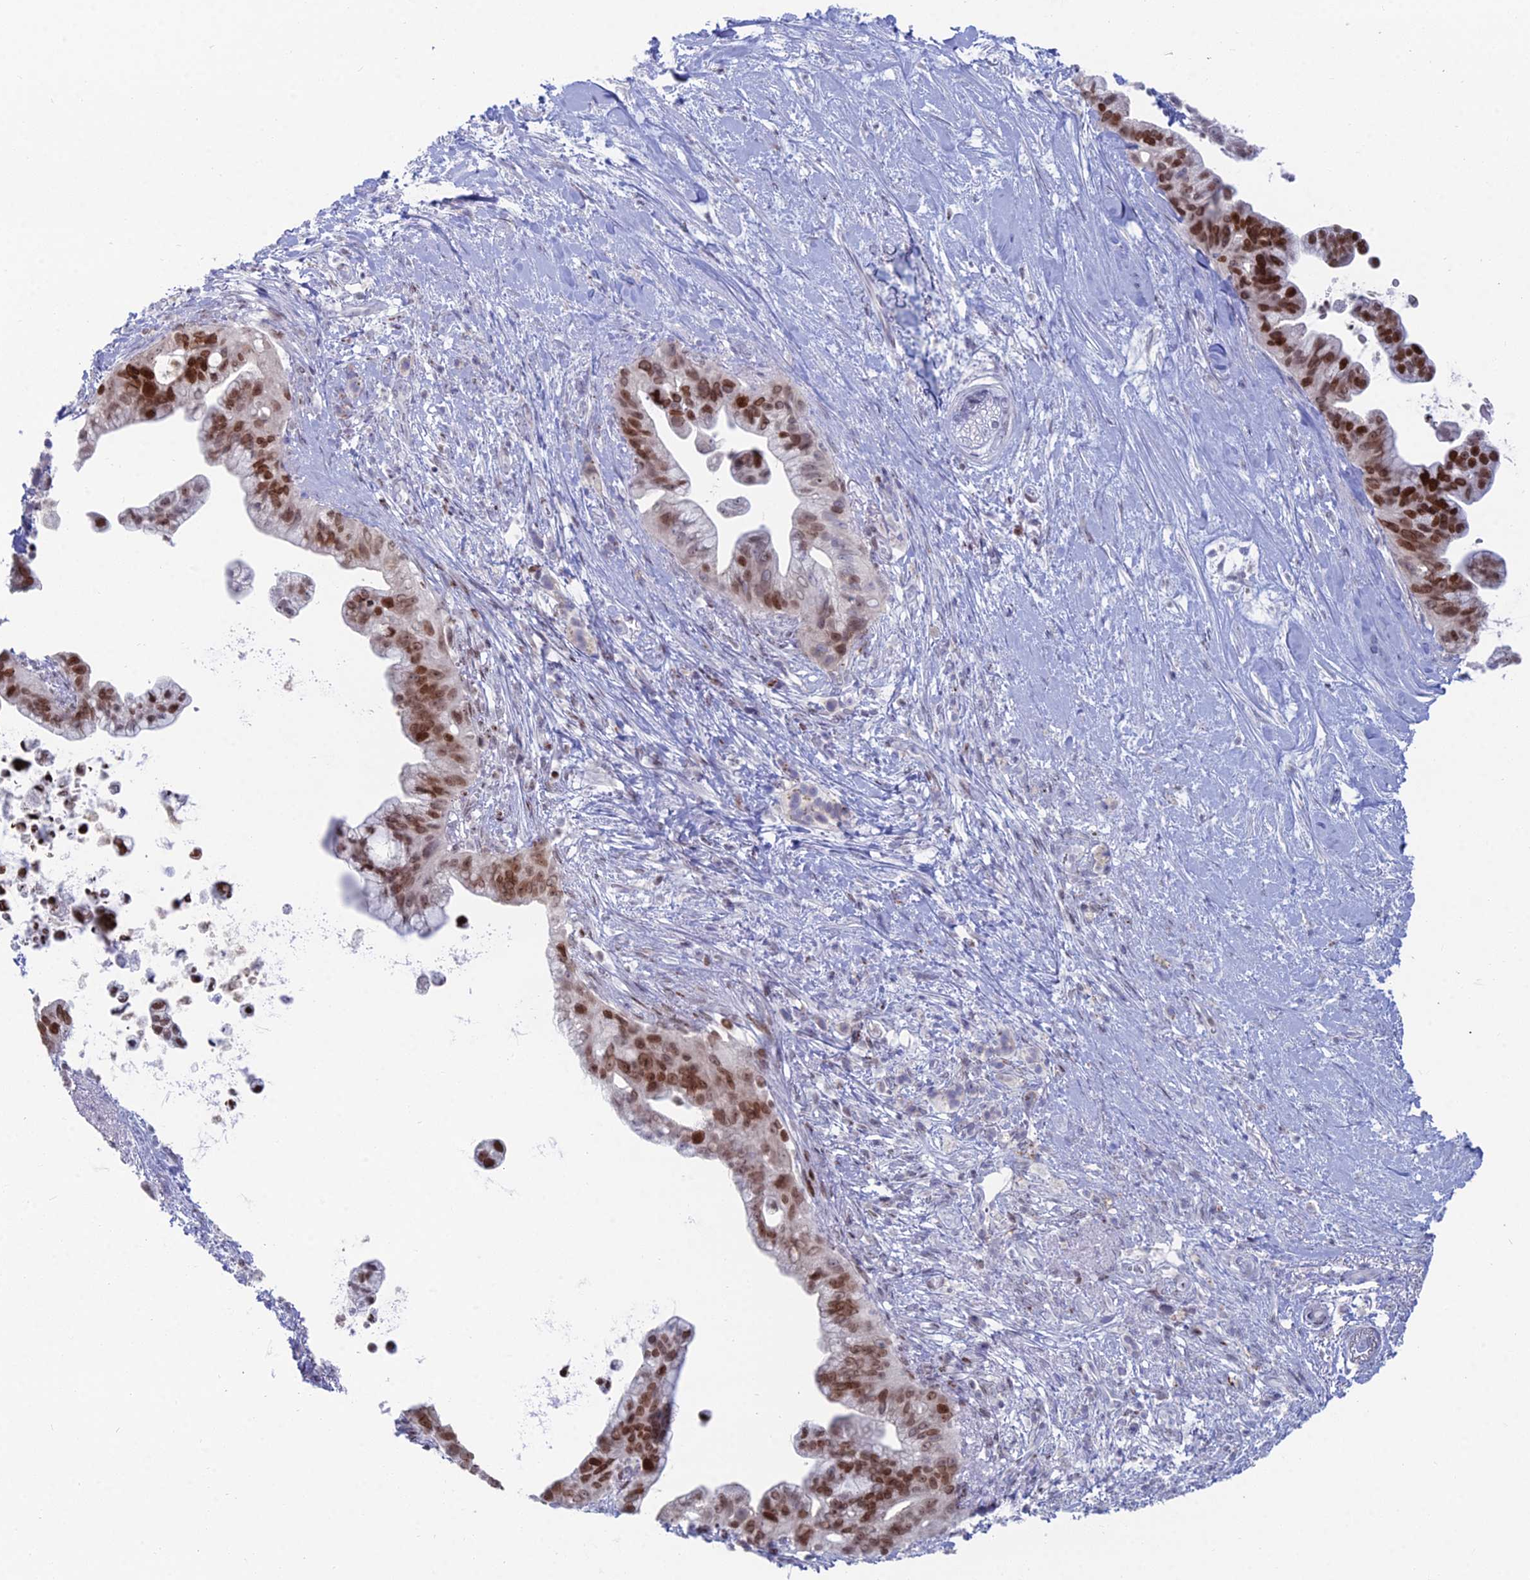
{"staining": {"intensity": "moderate", "quantity": ">75%", "location": "nuclear"}, "tissue": "pancreatic cancer", "cell_type": "Tumor cells", "image_type": "cancer", "snomed": [{"axis": "morphology", "description": "Adenocarcinoma, NOS"}, {"axis": "topography", "description": "Pancreas"}], "caption": "Pancreatic cancer was stained to show a protein in brown. There is medium levels of moderate nuclear positivity in about >75% of tumor cells.", "gene": "CERS6", "patient": {"sex": "female", "age": 83}}